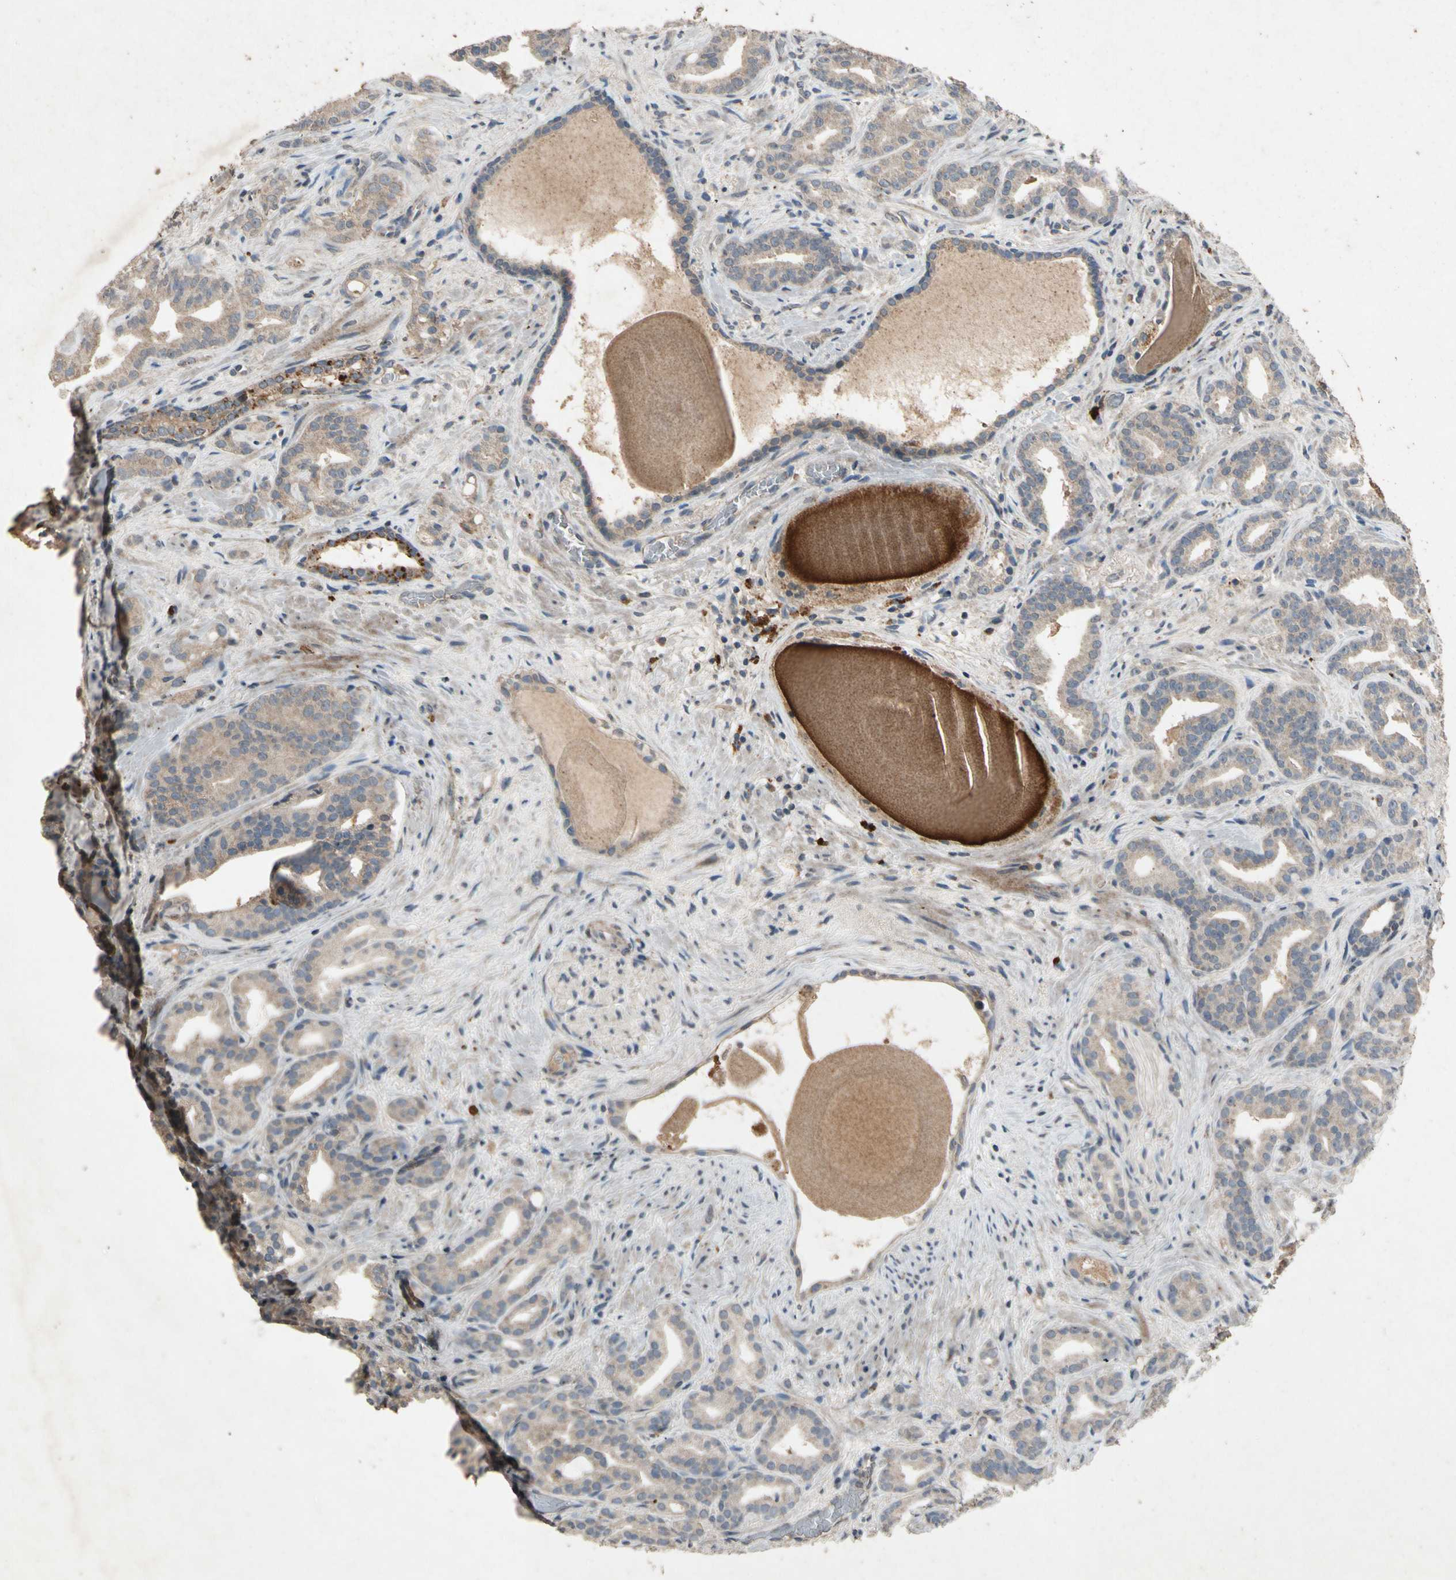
{"staining": {"intensity": "weak", "quantity": "25%-75%", "location": "cytoplasmic/membranous"}, "tissue": "prostate cancer", "cell_type": "Tumor cells", "image_type": "cancer", "snomed": [{"axis": "morphology", "description": "Adenocarcinoma, Low grade"}, {"axis": "topography", "description": "Prostate"}], "caption": "Protein staining shows weak cytoplasmic/membranous staining in about 25%-75% of tumor cells in prostate adenocarcinoma (low-grade).", "gene": "GPLD1", "patient": {"sex": "male", "age": 63}}